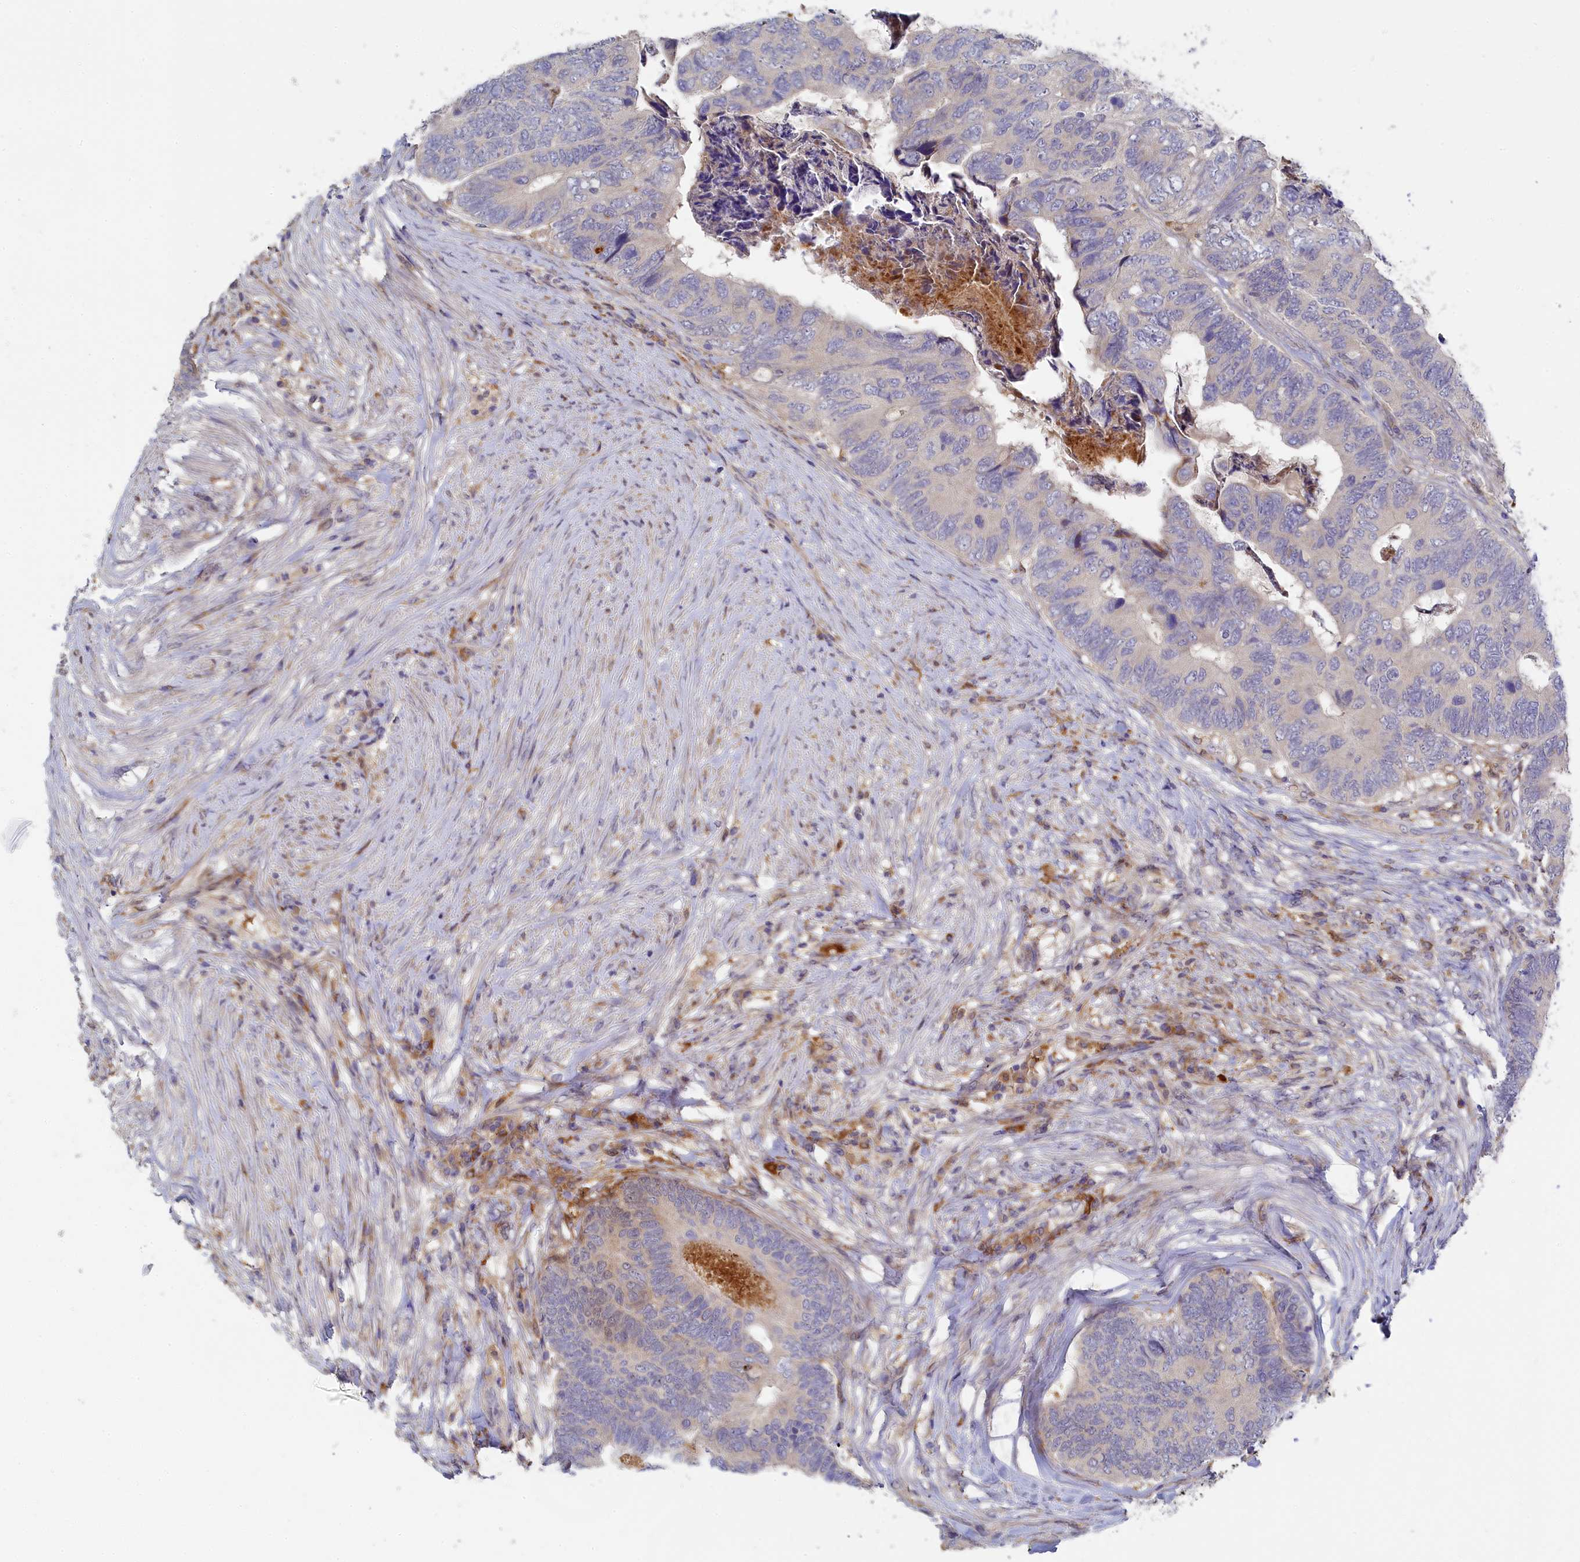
{"staining": {"intensity": "negative", "quantity": "none", "location": "none"}, "tissue": "colorectal cancer", "cell_type": "Tumor cells", "image_type": "cancer", "snomed": [{"axis": "morphology", "description": "Adenocarcinoma, NOS"}, {"axis": "topography", "description": "Colon"}], "caption": "The photomicrograph exhibits no staining of tumor cells in colorectal adenocarcinoma.", "gene": "SPATA5L1", "patient": {"sex": "female", "age": 67}}